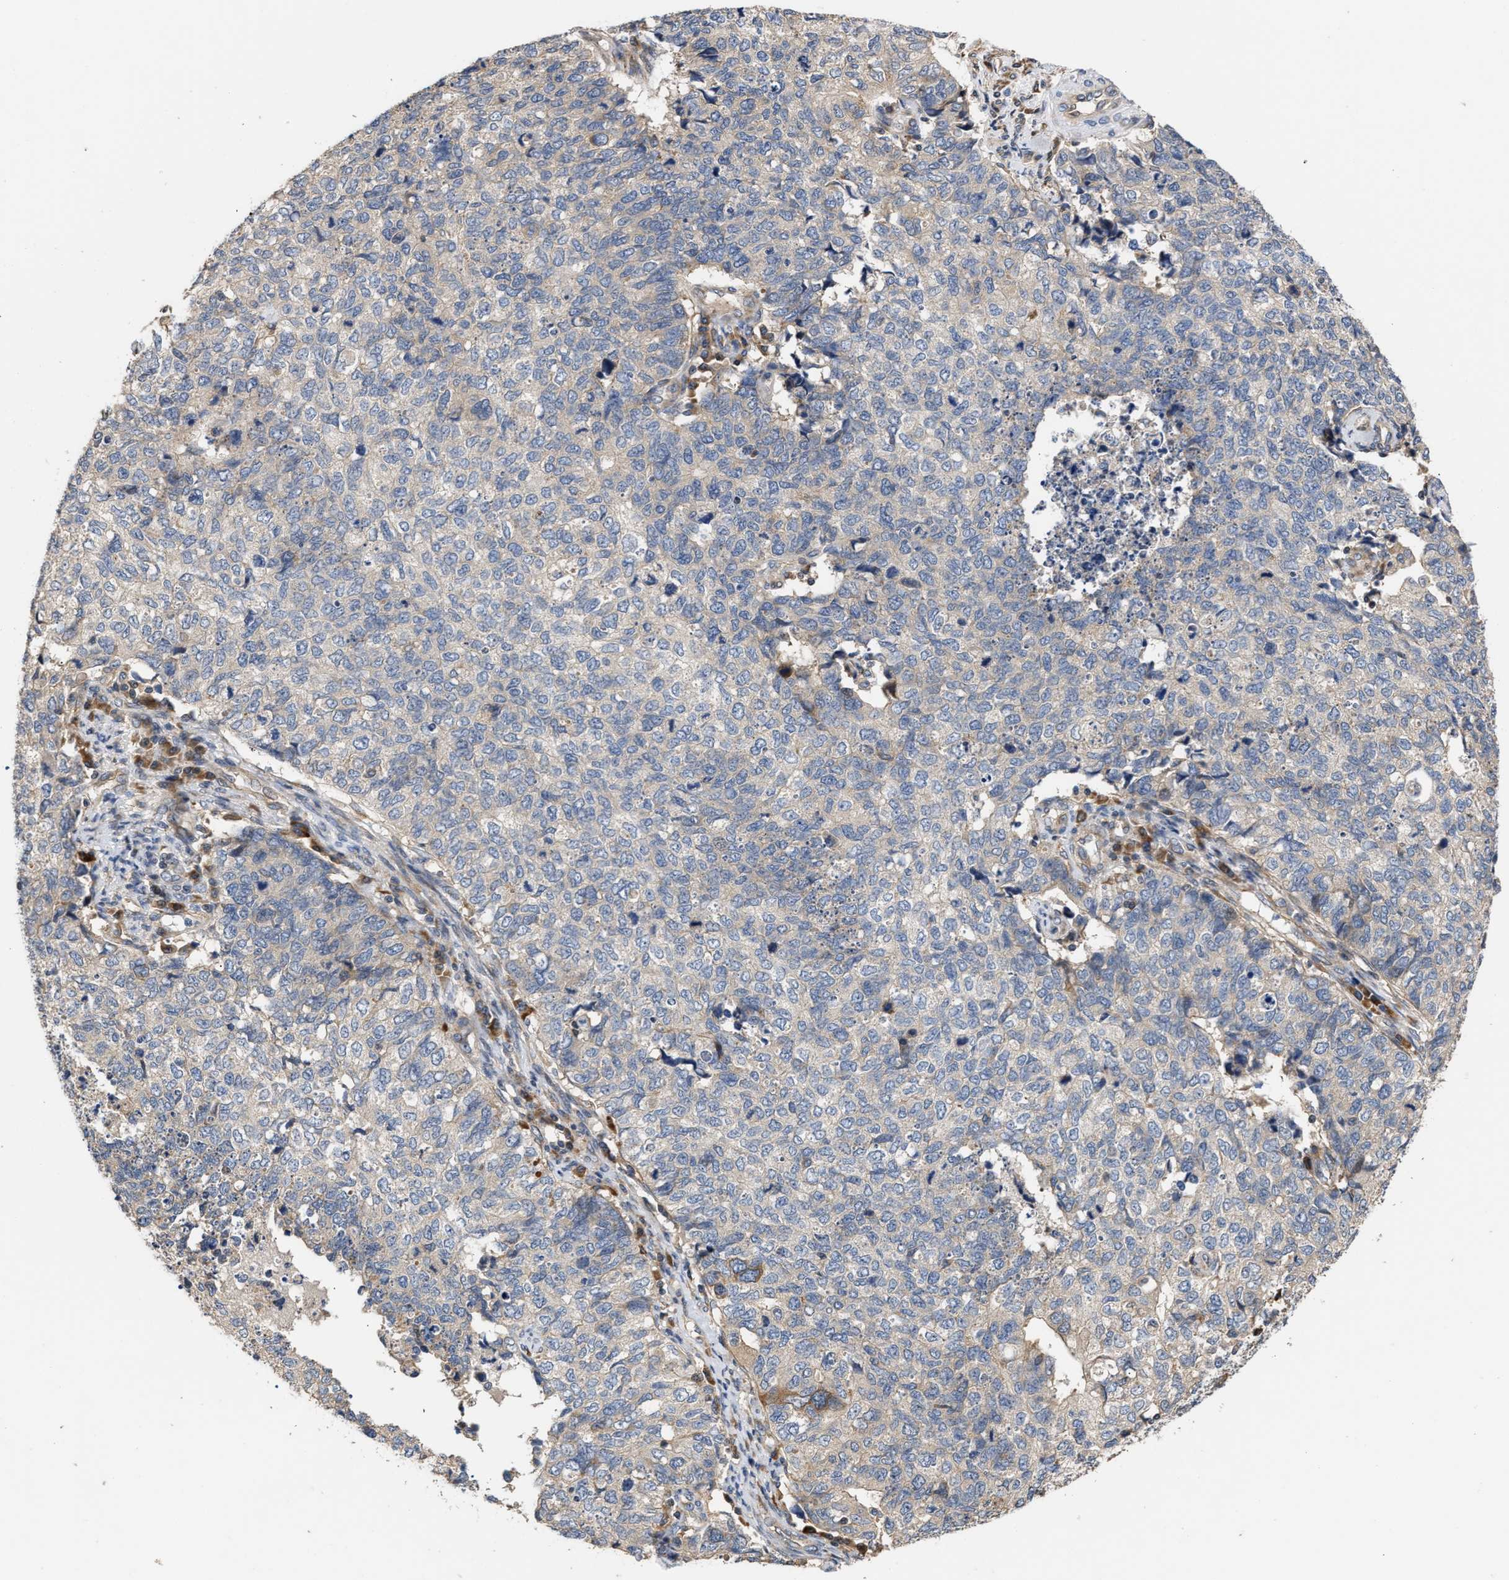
{"staining": {"intensity": "negative", "quantity": "none", "location": "none"}, "tissue": "cervical cancer", "cell_type": "Tumor cells", "image_type": "cancer", "snomed": [{"axis": "morphology", "description": "Squamous cell carcinoma, NOS"}, {"axis": "topography", "description": "Cervix"}], "caption": "The immunohistochemistry histopathology image has no significant expression in tumor cells of cervical cancer tissue.", "gene": "CLIP2", "patient": {"sex": "female", "age": 63}}